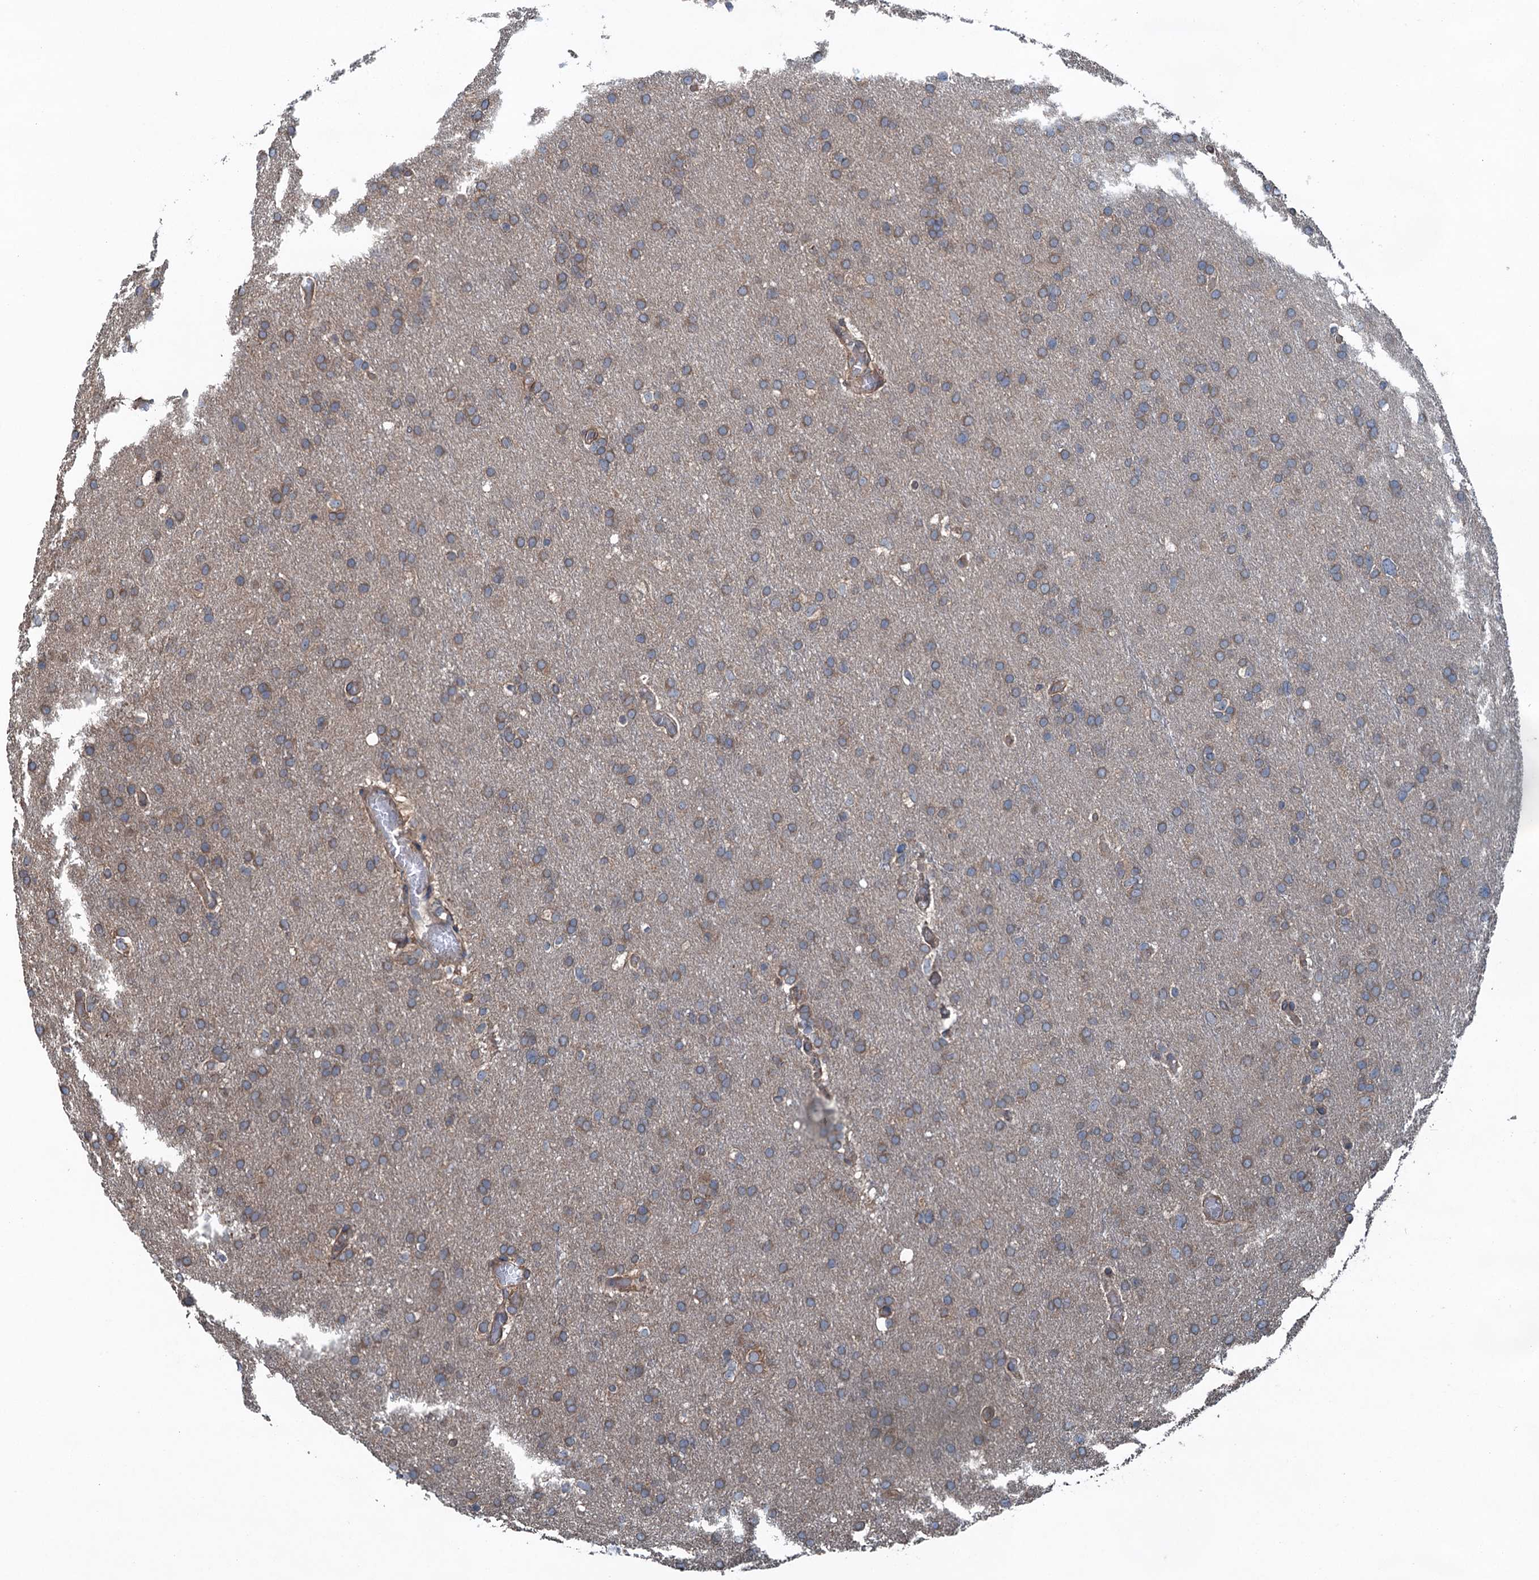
{"staining": {"intensity": "weak", "quantity": ">75%", "location": "cytoplasmic/membranous"}, "tissue": "glioma", "cell_type": "Tumor cells", "image_type": "cancer", "snomed": [{"axis": "morphology", "description": "Glioma, malignant, High grade"}, {"axis": "topography", "description": "Cerebral cortex"}], "caption": "A photomicrograph of human high-grade glioma (malignant) stained for a protein exhibits weak cytoplasmic/membranous brown staining in tumor cells.", "gene": "TRAPPC8", "patient": {"sex": "female", "age": 36}}